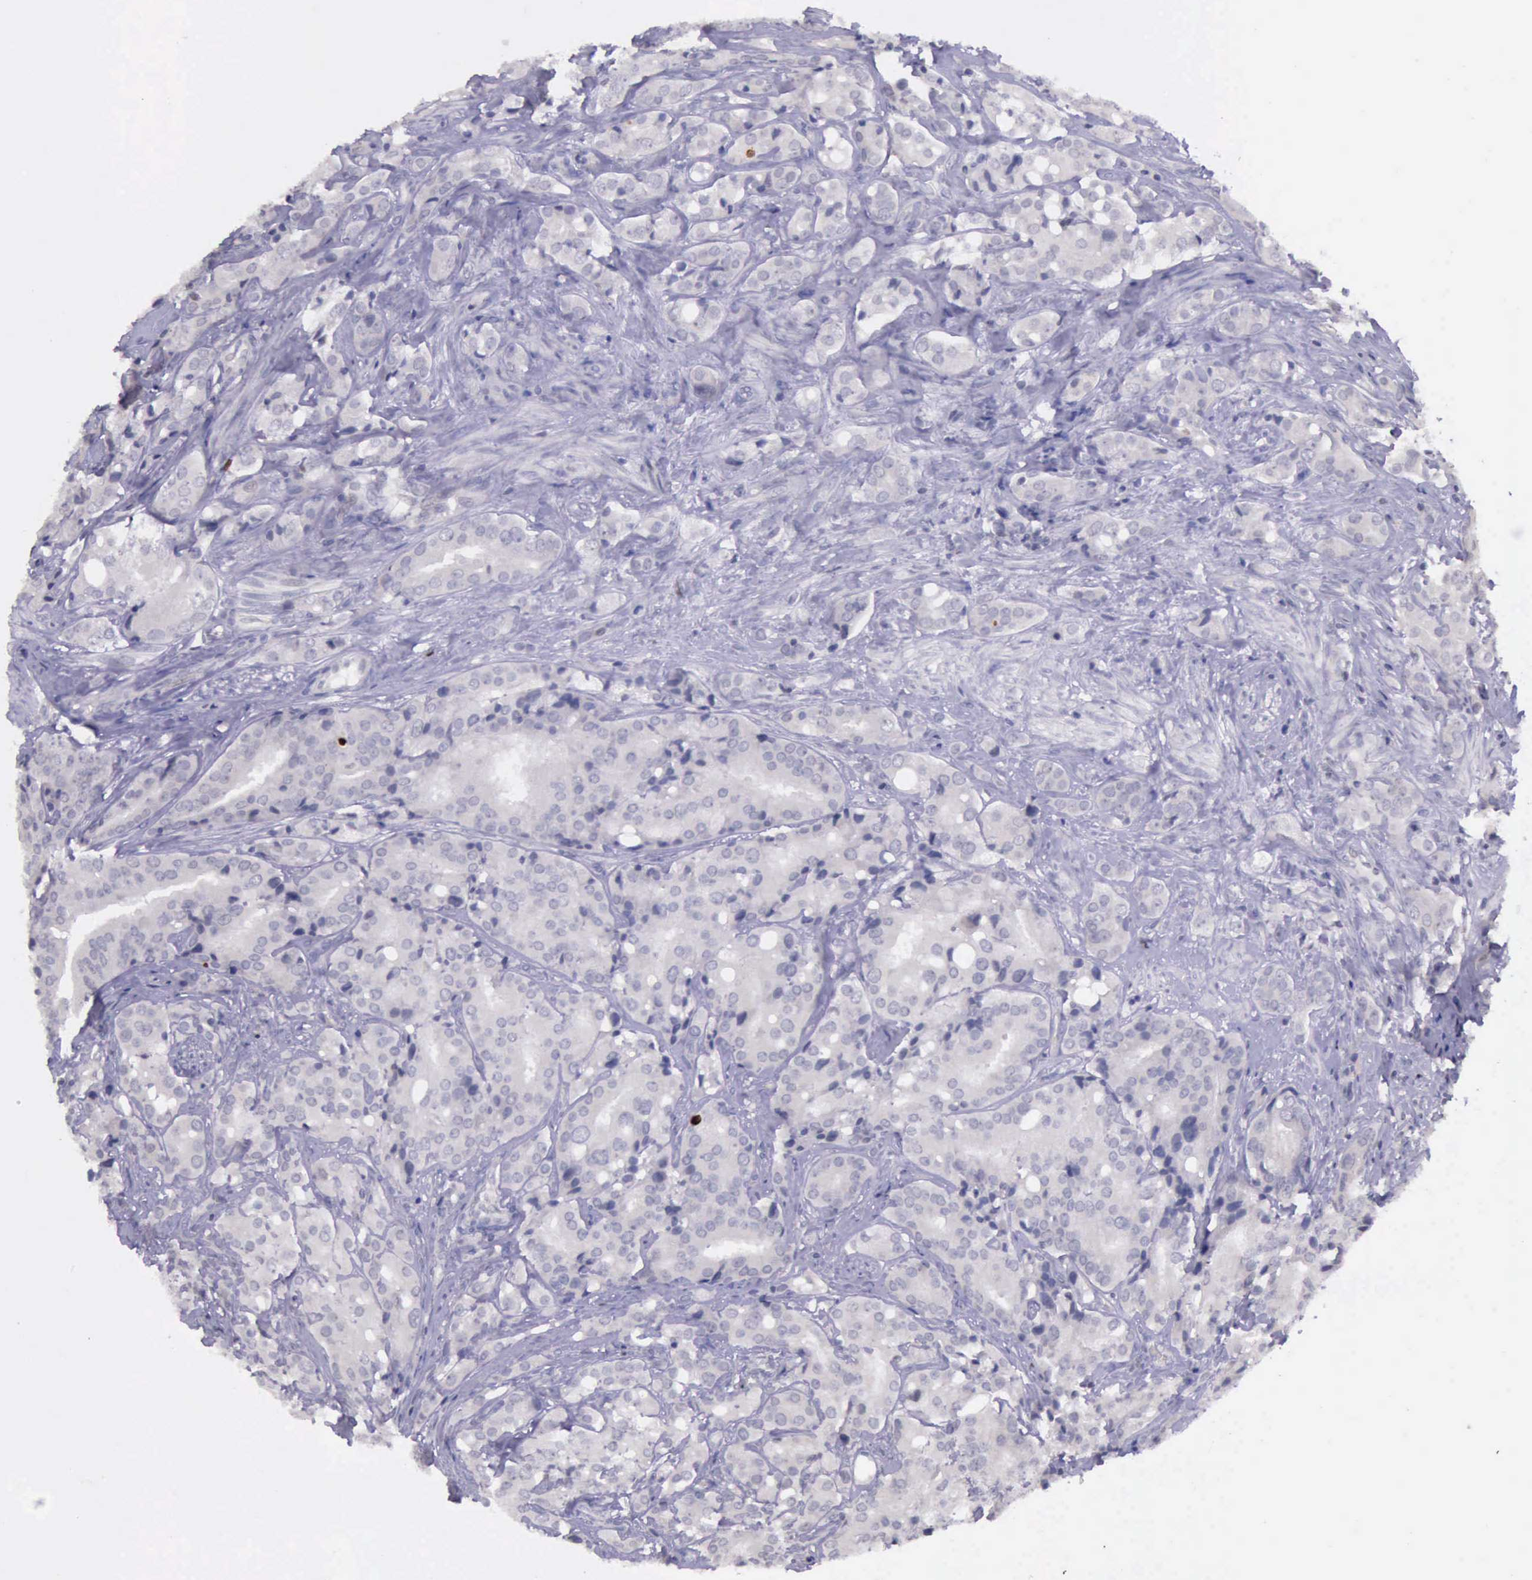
{"staining": {"intensity": "negative", "quantity": "none", "location": "none"}, "tissue": "prostate cancer", "cell_type": "Tumor cells", "image_type": "cancer", "snomed": [{"axis": "morphology", "description": "Adenocarcinoma, High grade"}, {"axis": "topography", "description": "Prostate"}], "caption": "IHC photomicrograph of human adenocarcinoma (high-grade) (prostate) stained for a protein (brown), which shows no staining in tumor cells.", "gene": "PARP1", "patient": {"sex": "male", "age": 68}}